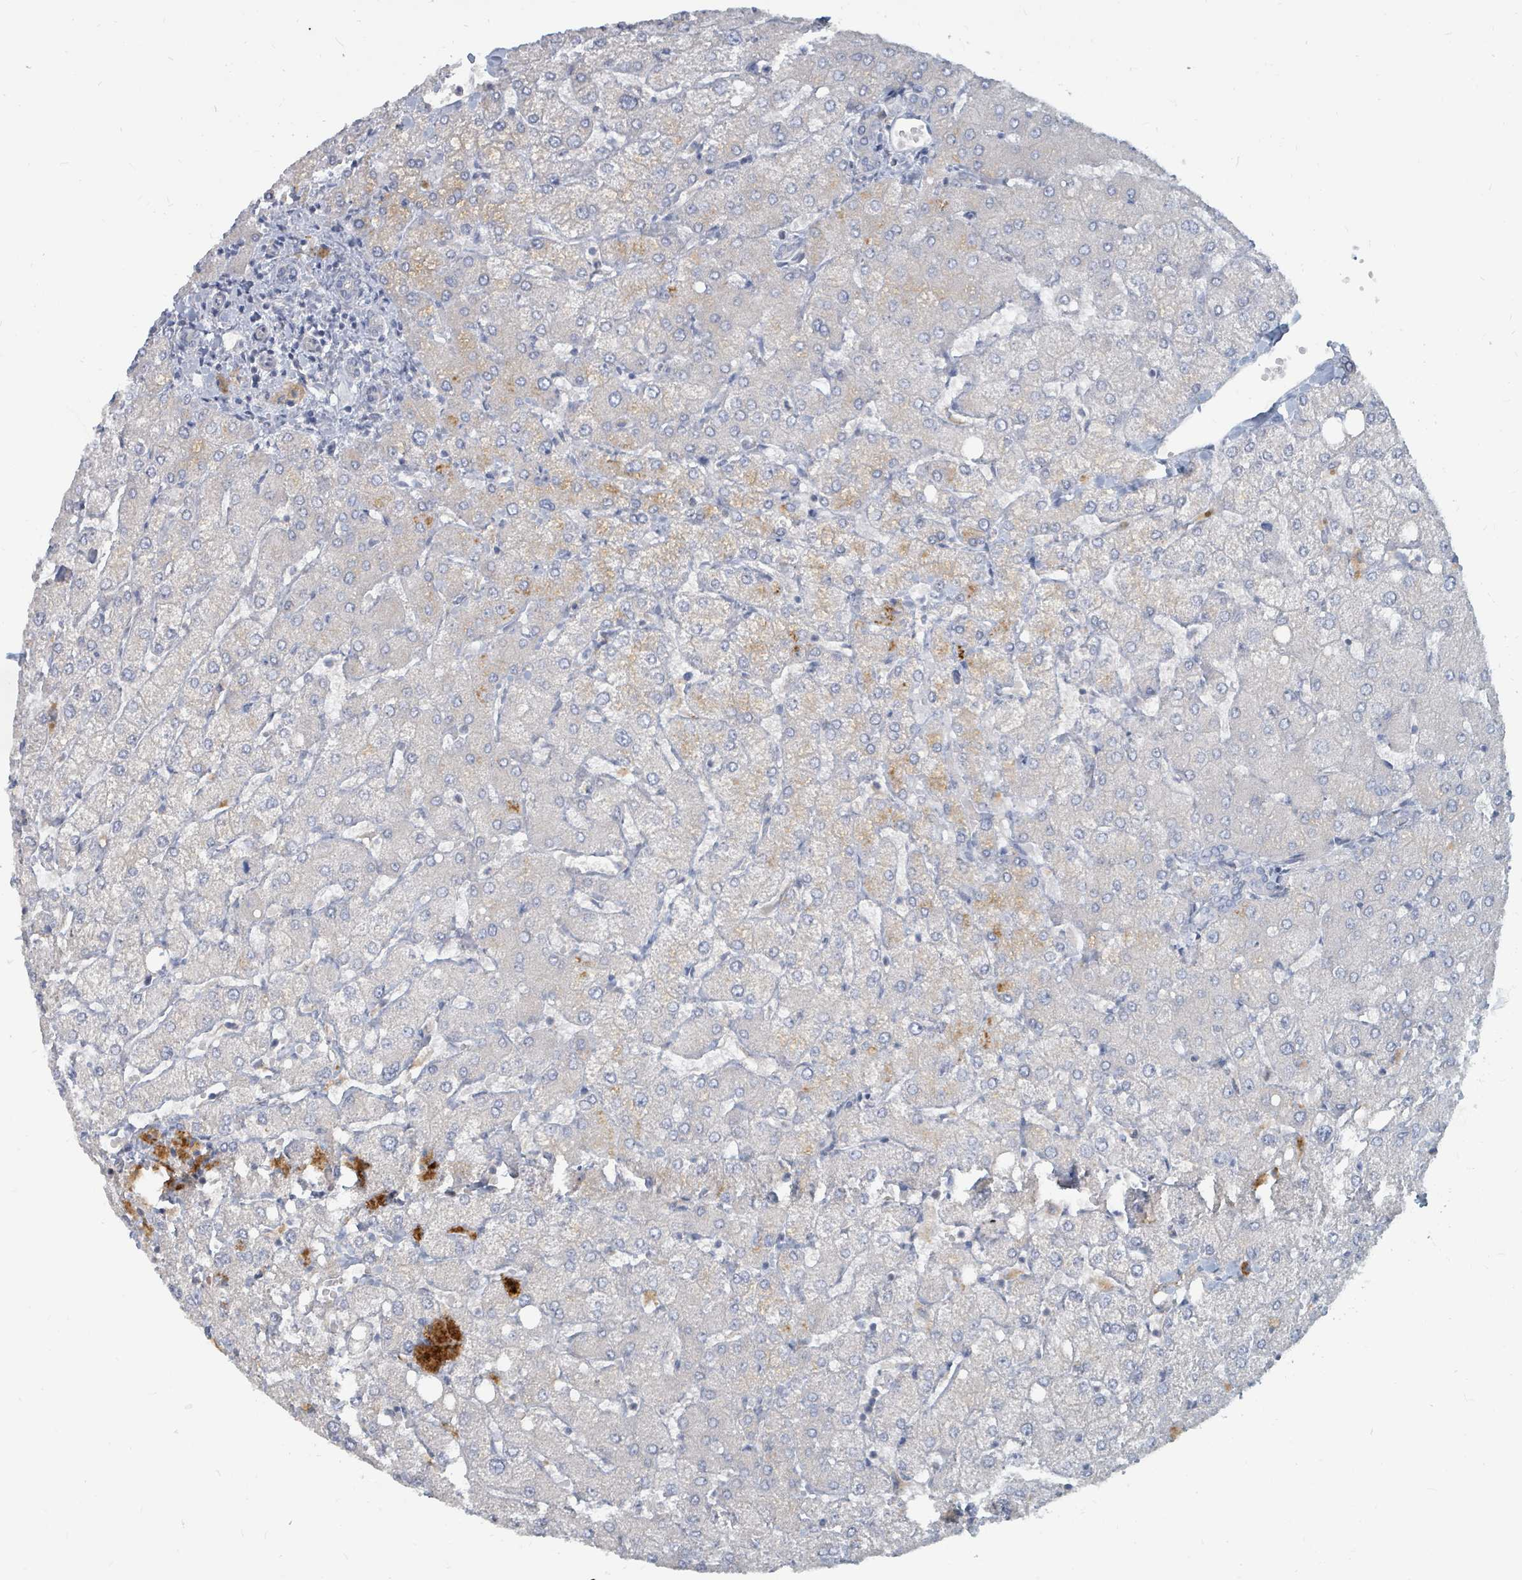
{"staining": {"intensity": "negative", "quantity": "none", "location": "none"}, "tissue": "liver", "cell_type": "Cholangiocytes", "image_type": "normal", "snomed": [{"axis": "morphology", "description": "Normal tissue, NOS"}, {"axis": "topography", "description": "Liver"}], "caption": "This is an immunohistochemistry (IHC) photomicrograph of normal liver. There is no staining in cholangiocytes.", "gene": "ARGFX", "patient": {"sex": "female", "age": 54}}